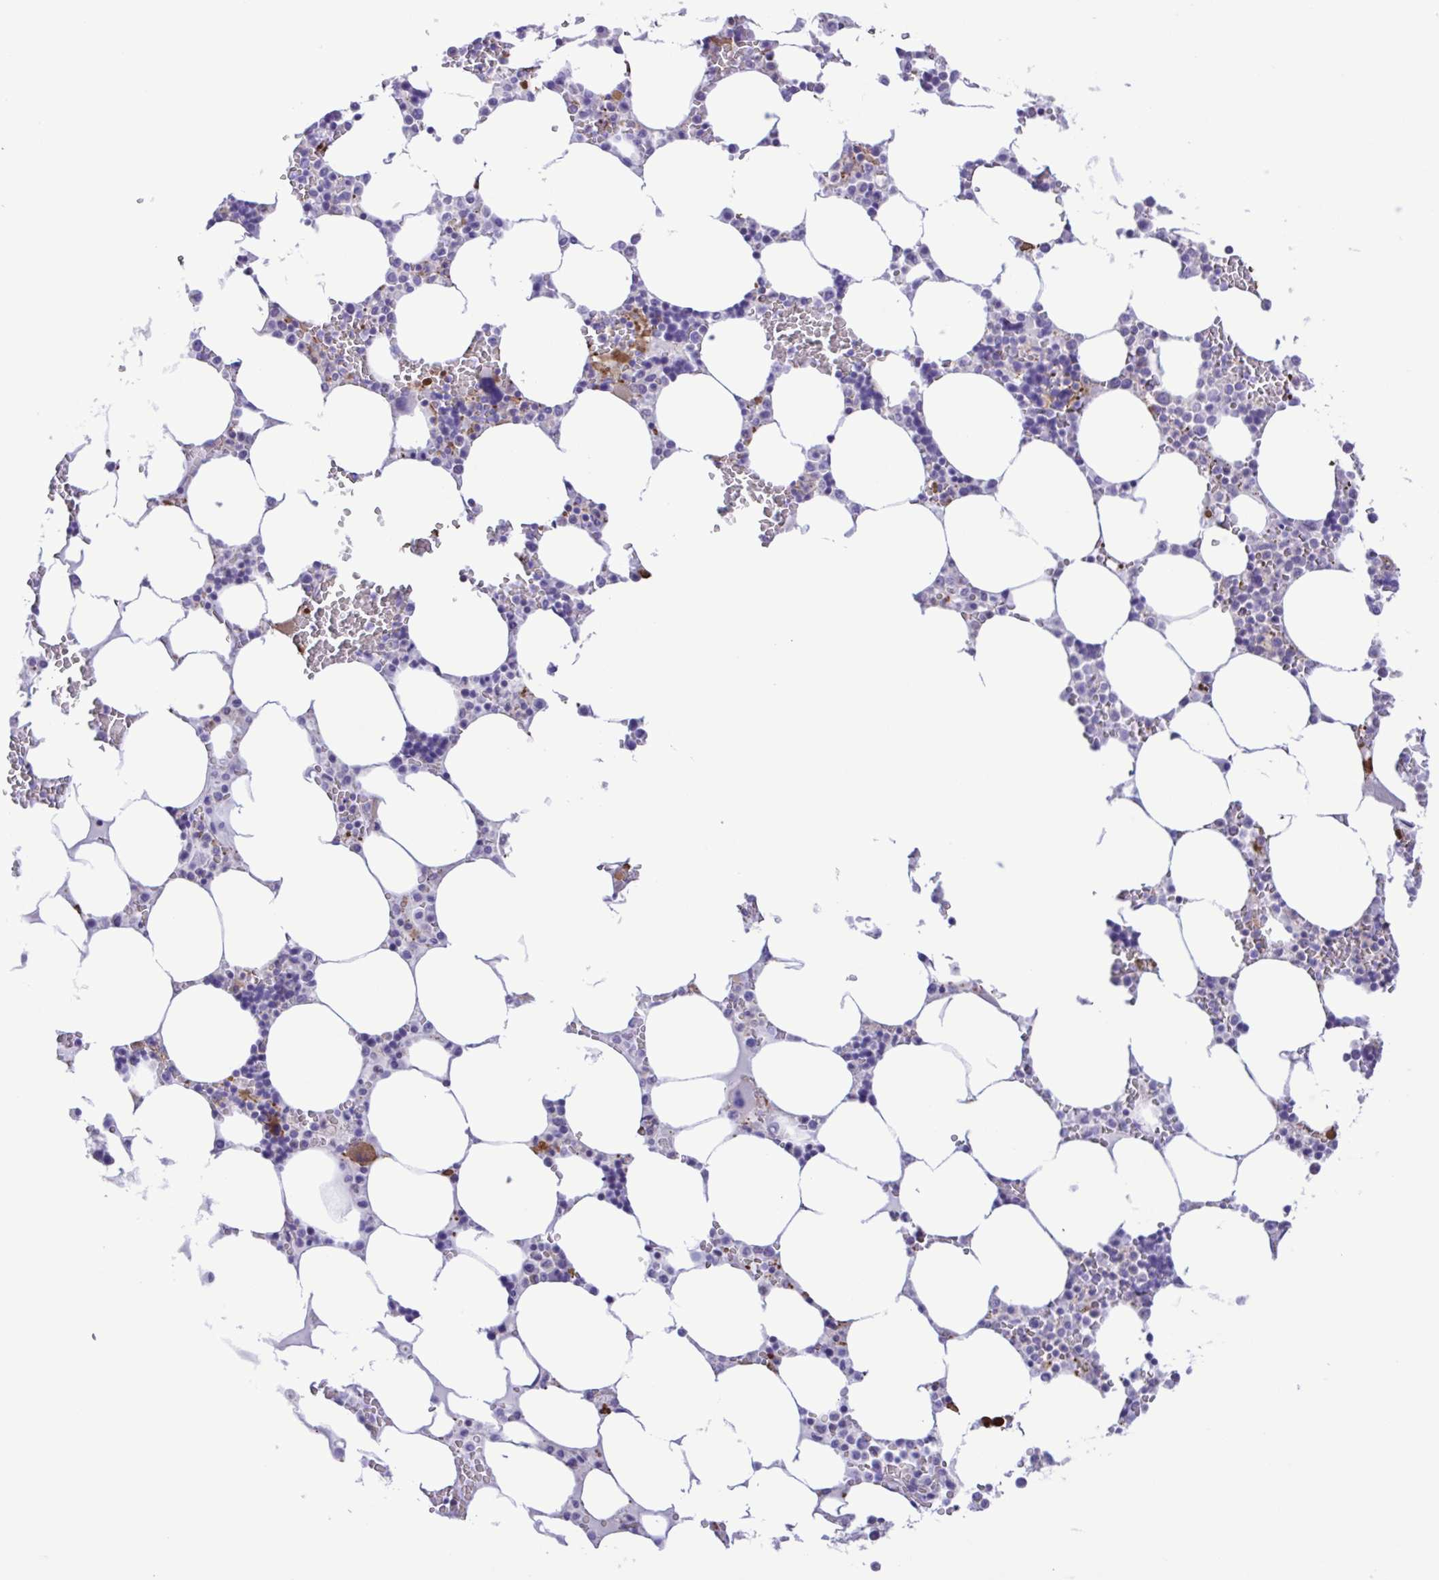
{"staining": {"intensity": "moderate", "quantity": "<25%", "location": "cytoplasmic/membranous"}, "tissue": "bone marrow", "cell_type": "Hematopoietic cells", "image_type": "normal", "snomed": [{"axis": "morphology", "description": "Normal tissue, NOS"}, {"axis": "topography", "description": "Bone marrow"}], "caption": "DAB (3,3'-diaminobenzidine) immunohistochemical staining of unremarkable human bone marrow reveals moderate cytoplasmic/membranous protein staining in approximately <25% of hematopoietic cells. The staining was performed using DAB (3,3'-diaminobenzidine) to visualize the protein expression in brown, while the nuclei were stained in blue with hematoxylin (Magnification: 20x).", "gene": "CYP17A1", "patient": {"sex": "male", "age": 64}}